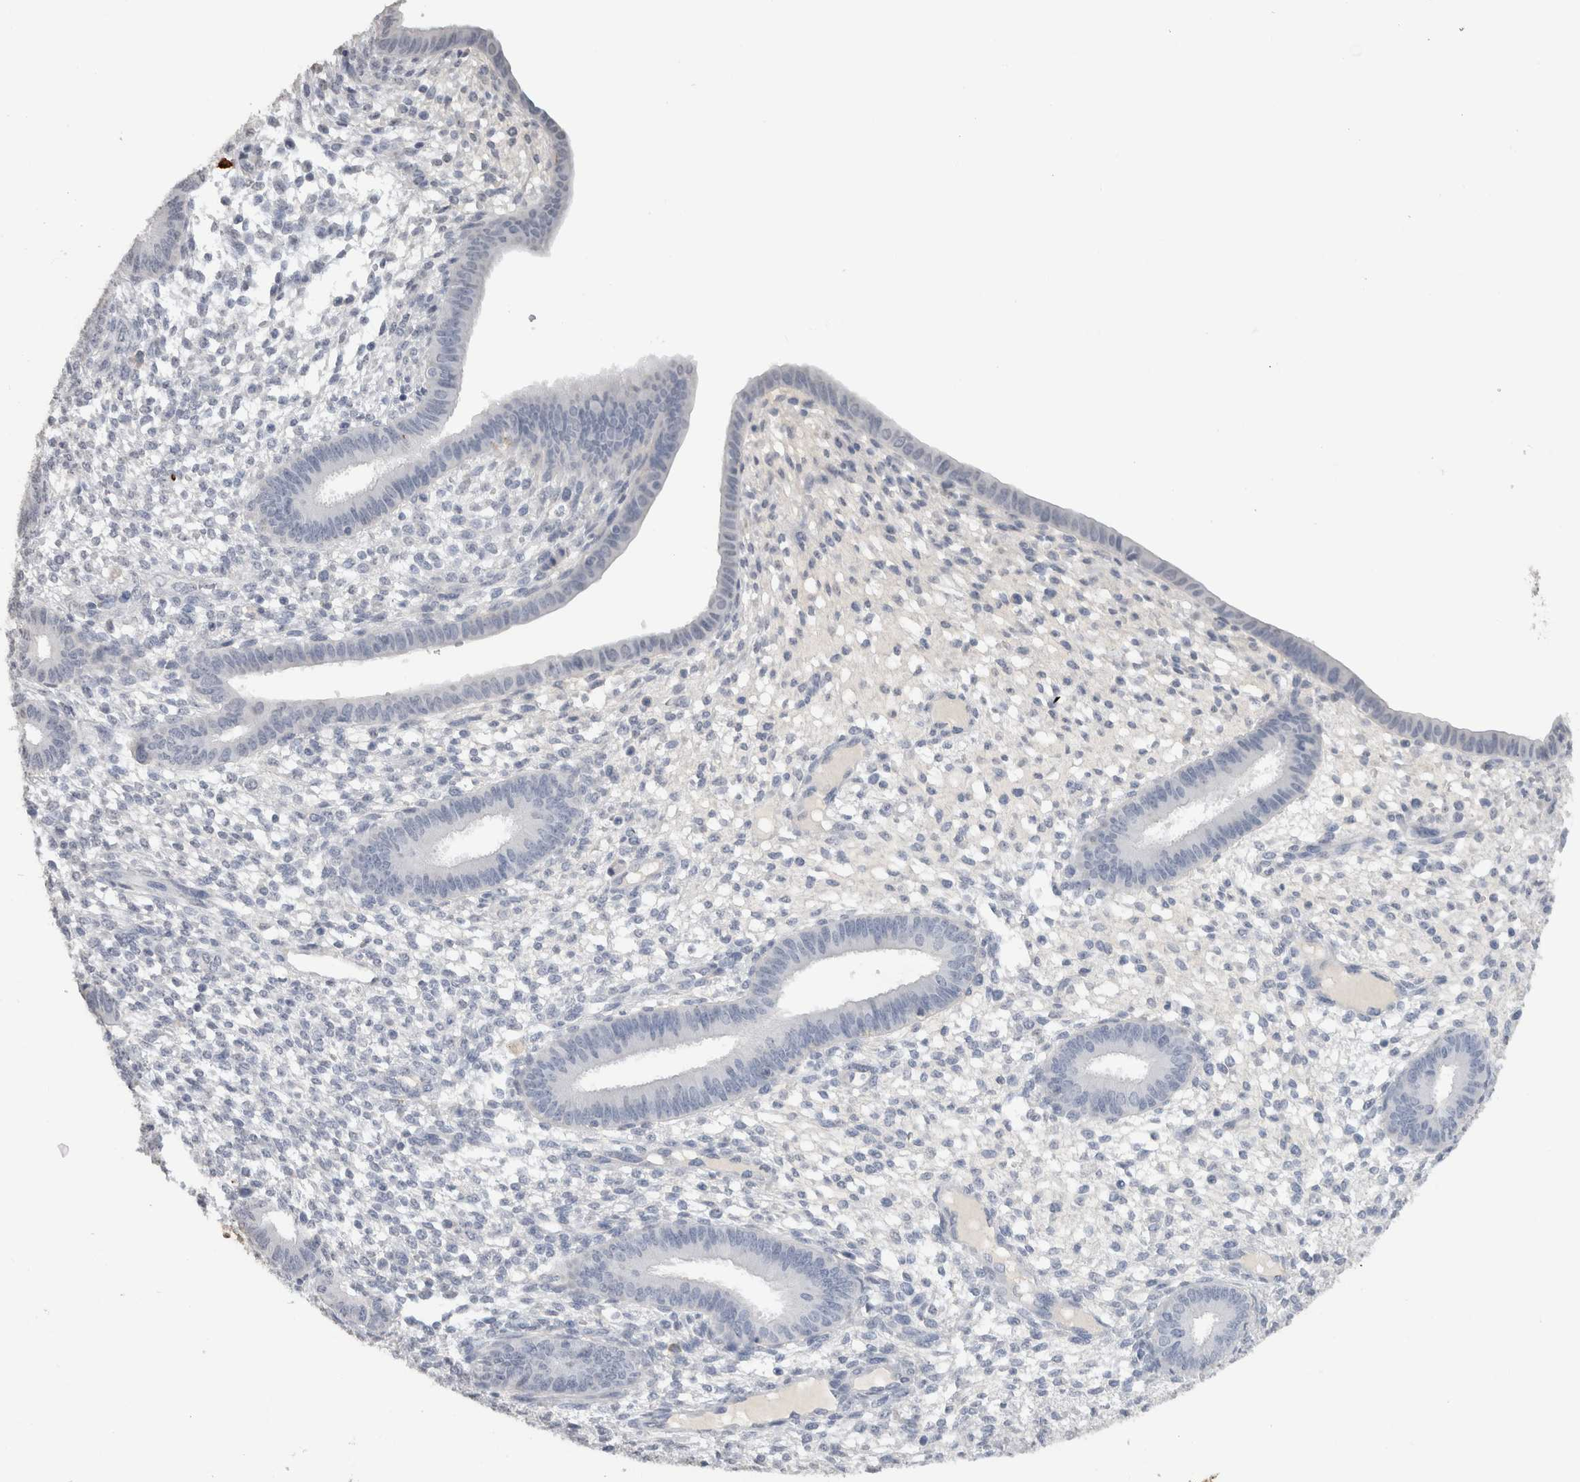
{"staining": {"intensity": "negative", "quantity": "none", "location": "none"}, "tissue": "endometrium", "cell_type": "Cells in endometrial stroma", "image_type": "normal", "snomed": [{"axis": "morphology", "description": "Normal tissue, NOS"}, {"axis": "topography", "description": "Endometrium"}], "caption": "Cells in endometrial stroma show no significant protein expression in unremarkable endometrium. (DAB (3,3'-diaminobenzidine) IHC visualized using brightfield microscopy, high magnification).", "gene": "LAMP3", "patient": {"sex": "female", "age": 46}}